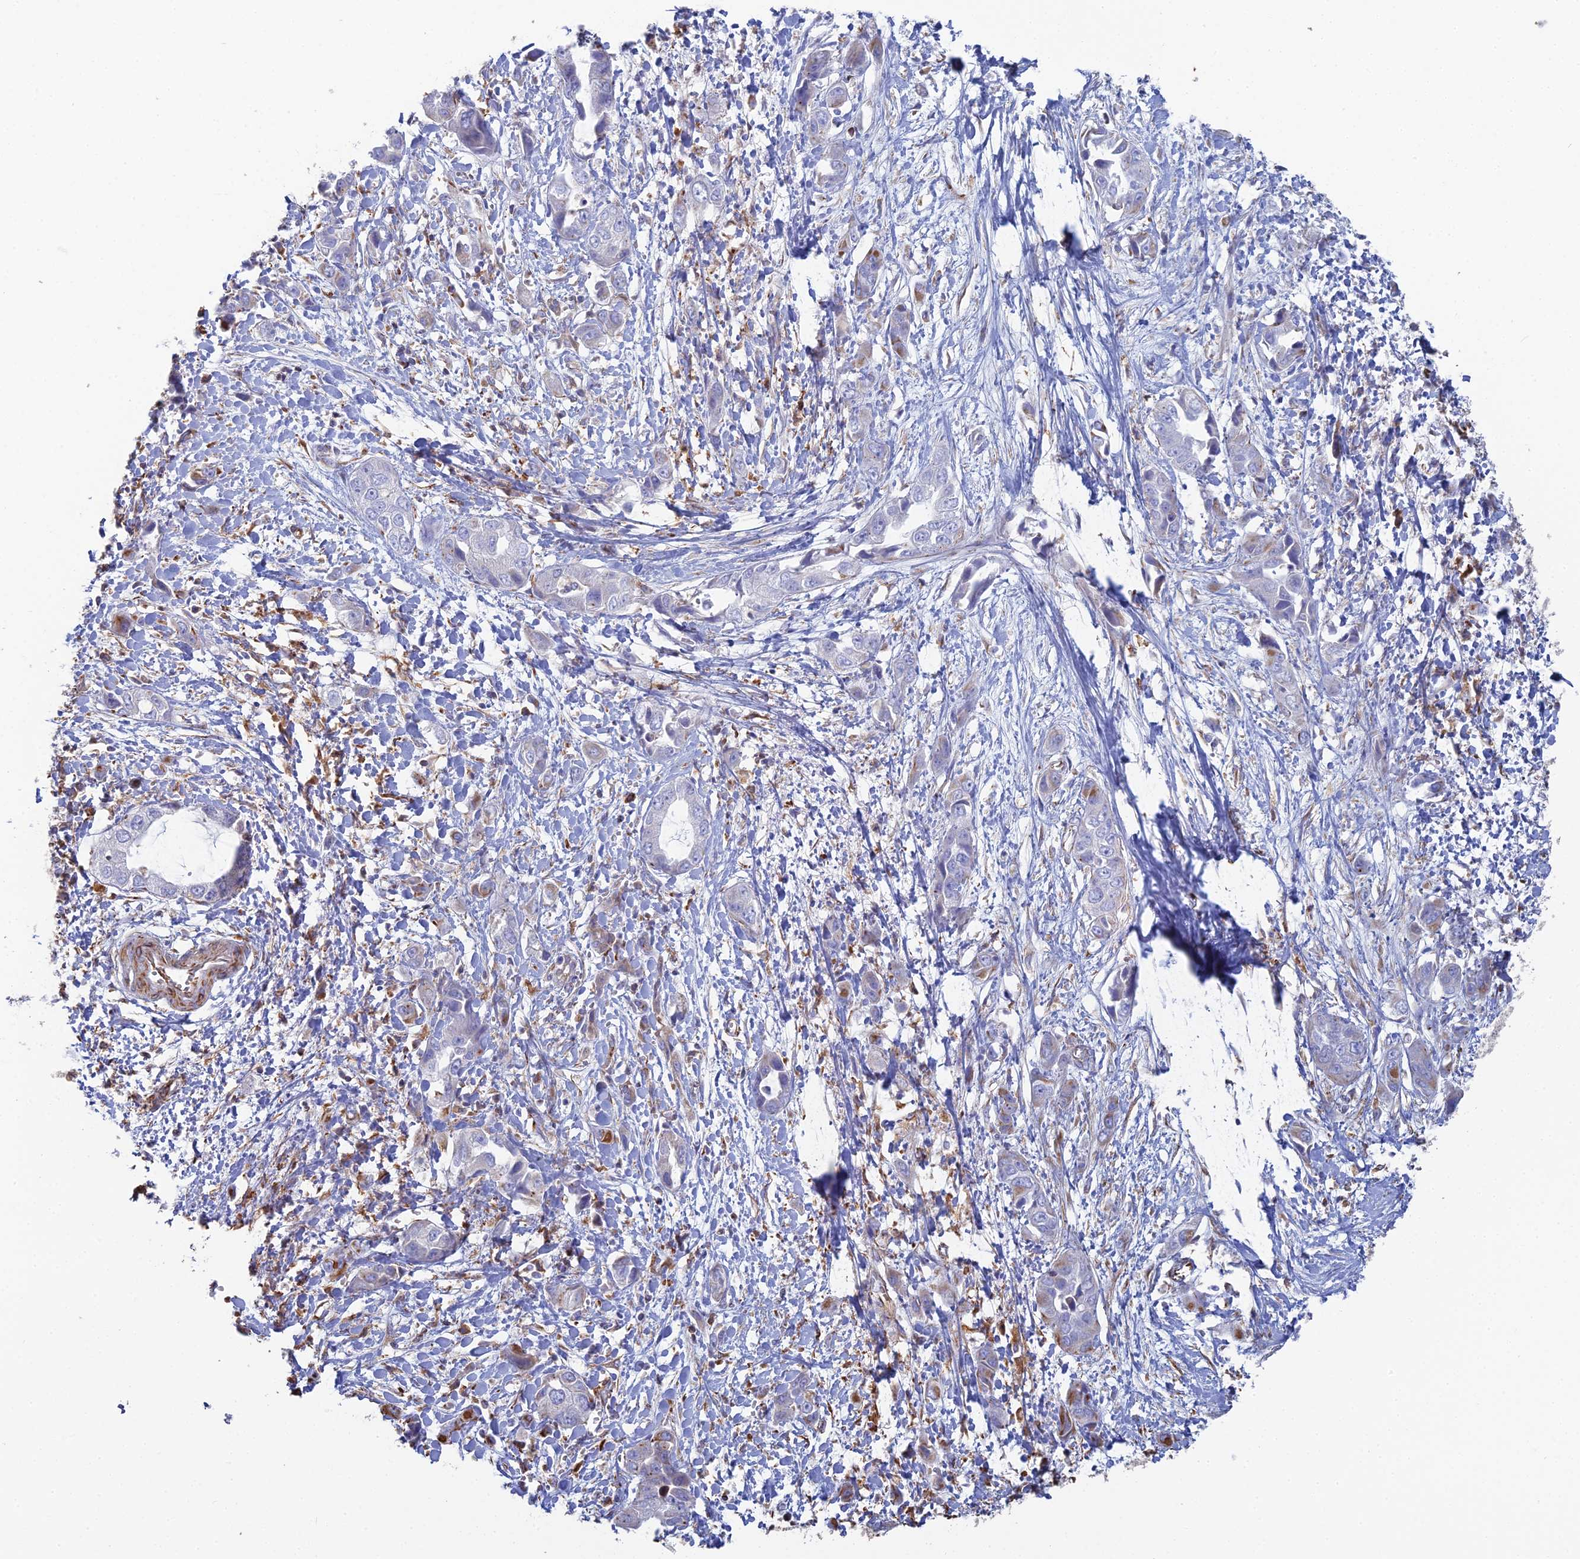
{"staining": {"intensity": "negative", "quantity": "none", "location": "none"}, "tissue": "liver cancer", "cell_type": "Tumor cells", "image_type": "cancer", "snomed": [{"axis": "morphology", "description": "Cholangiocarcinoma"}, {"axis": "topography", "description": "Liver"}], "caption": "Immunohistochemistry histopathology image of human cholangiocarcinoma (liver) stained for a protein (brown), which displays no staining in tumor cells. (DAB IHC with hematoxylin counter stain).", "gene": "CLVS2", "patient": {"sex": "female", "age": 52}}